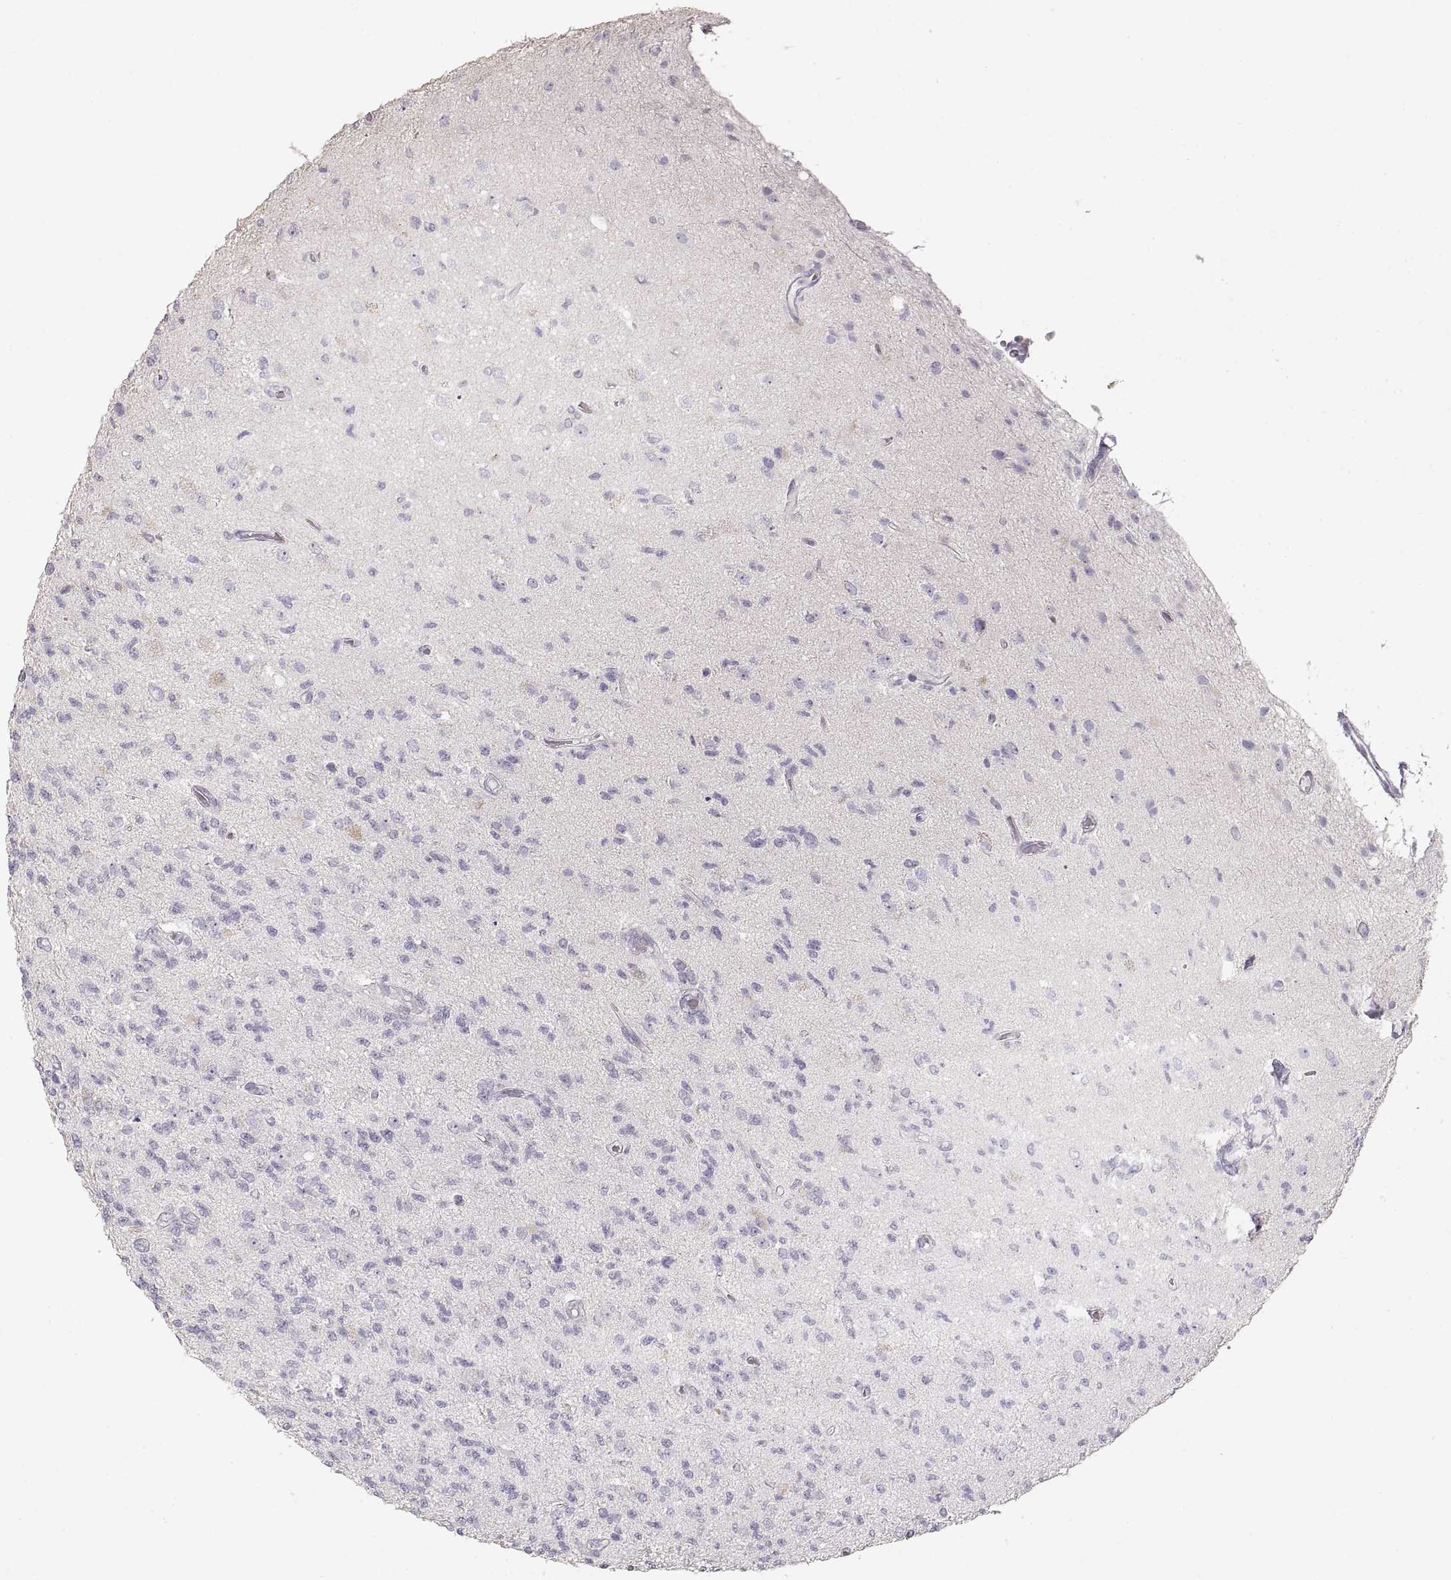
{"staining": {"intensity": "negative", "quantity": "none", "location": "none"}, "tissue": "glioma", "cell_type": "Tumor cells", "image_type": "cancer", "snomed": [{"axis": "morphology", "description": "Glioma, malignant, High grade"}, {"axis": "topography", "description": "Brain"}], "caption": "There is no significant expression in tumor cells of malignant high-grade glioma.", "gene": "ZP3", "patient": {"sex": "male", "age": 56}}